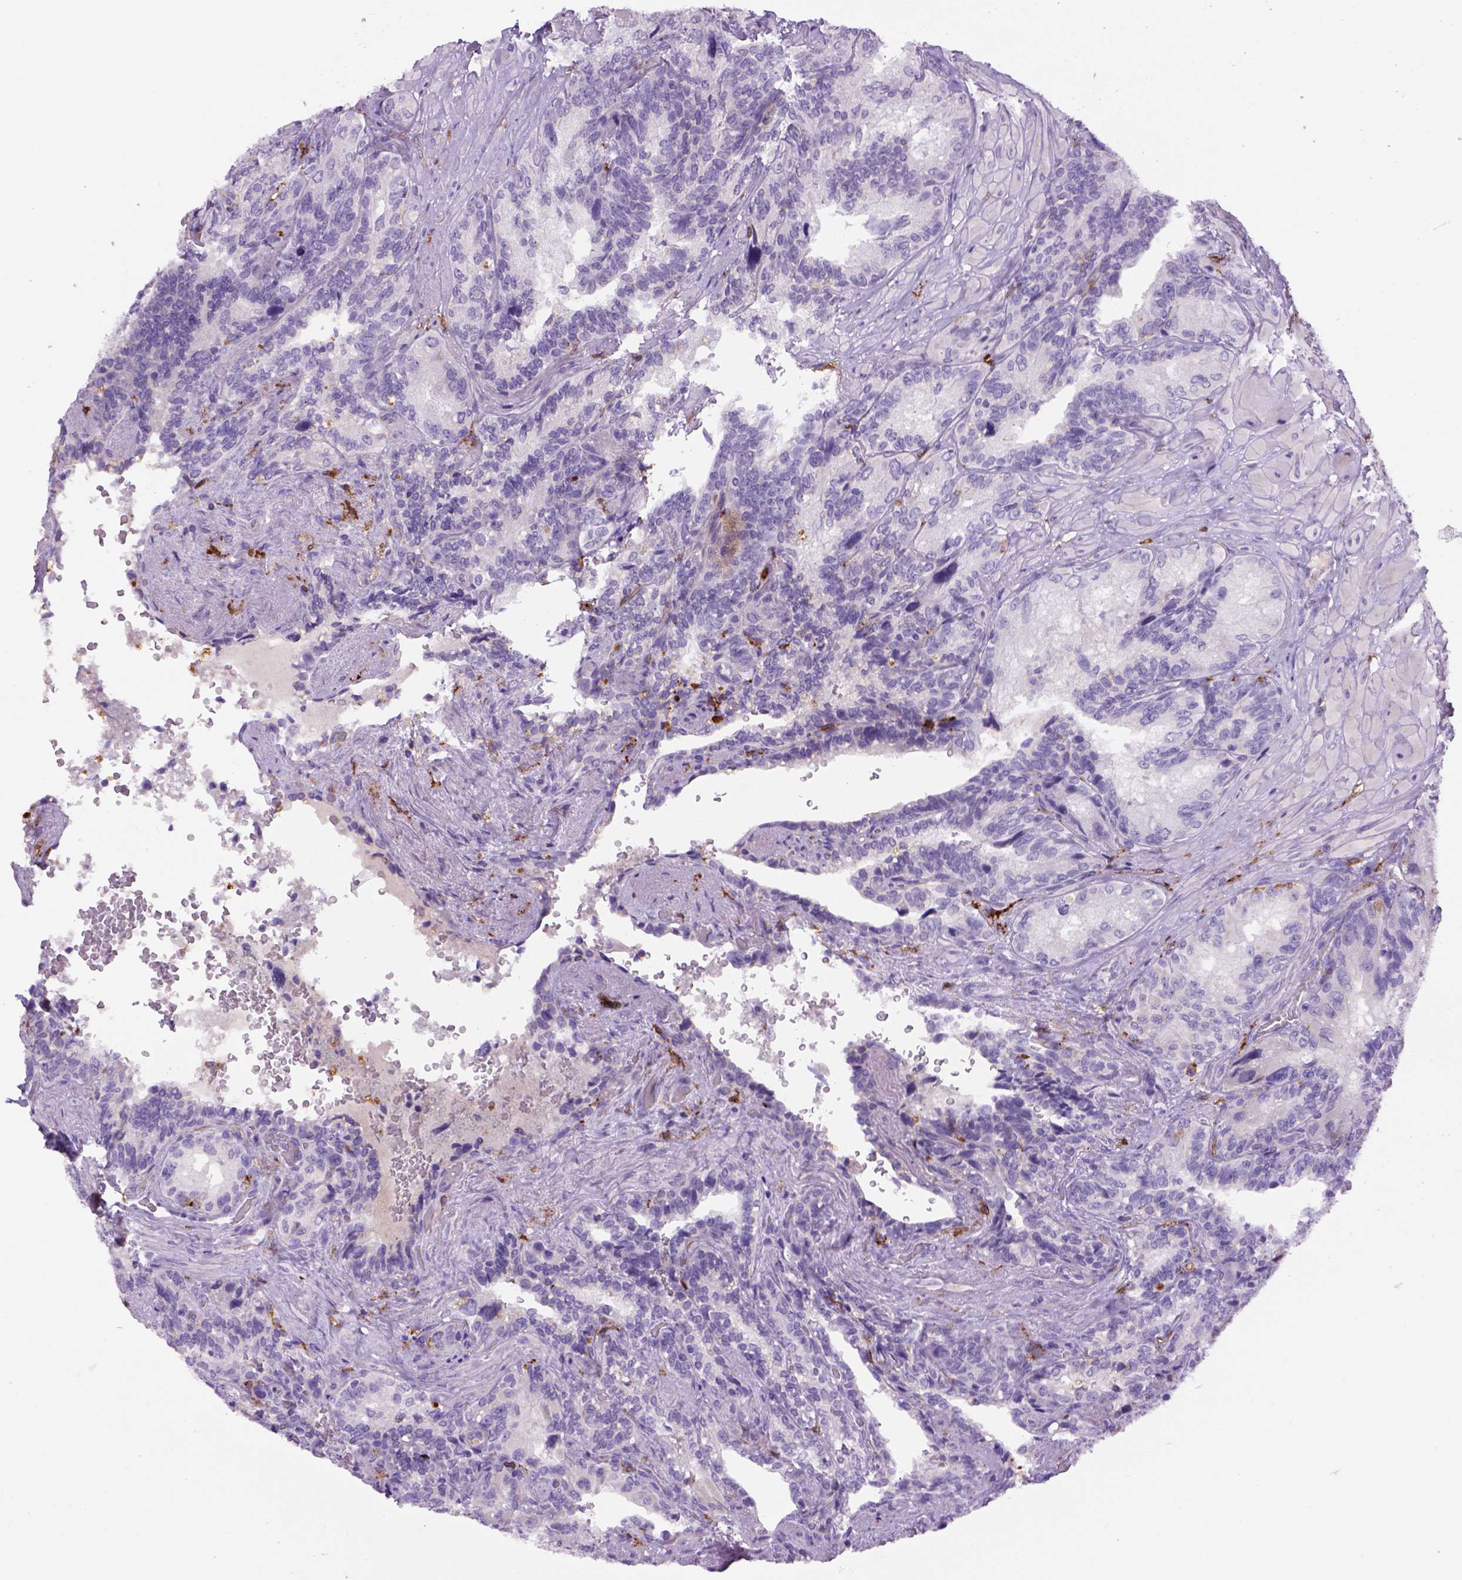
{"staining": {"intensity": "negative", "quantity": "none", "location": "none"}, "tissue": "seminal vesicle", "cell_type": "Glandular cells", "image_type": "normal", "snomed": [{"axis": "morphology", "description": "Normal tissue, NOS"}, {"axis": "topography", "description": "Seminal veicle"}], "caption": "This is a photomicrograph of immunohistochemistry staining of normal seminal vesicle, which shows no expression in glandular cells.", "gene": "CD14", "patient": {"sex": "male", "age": 69}}